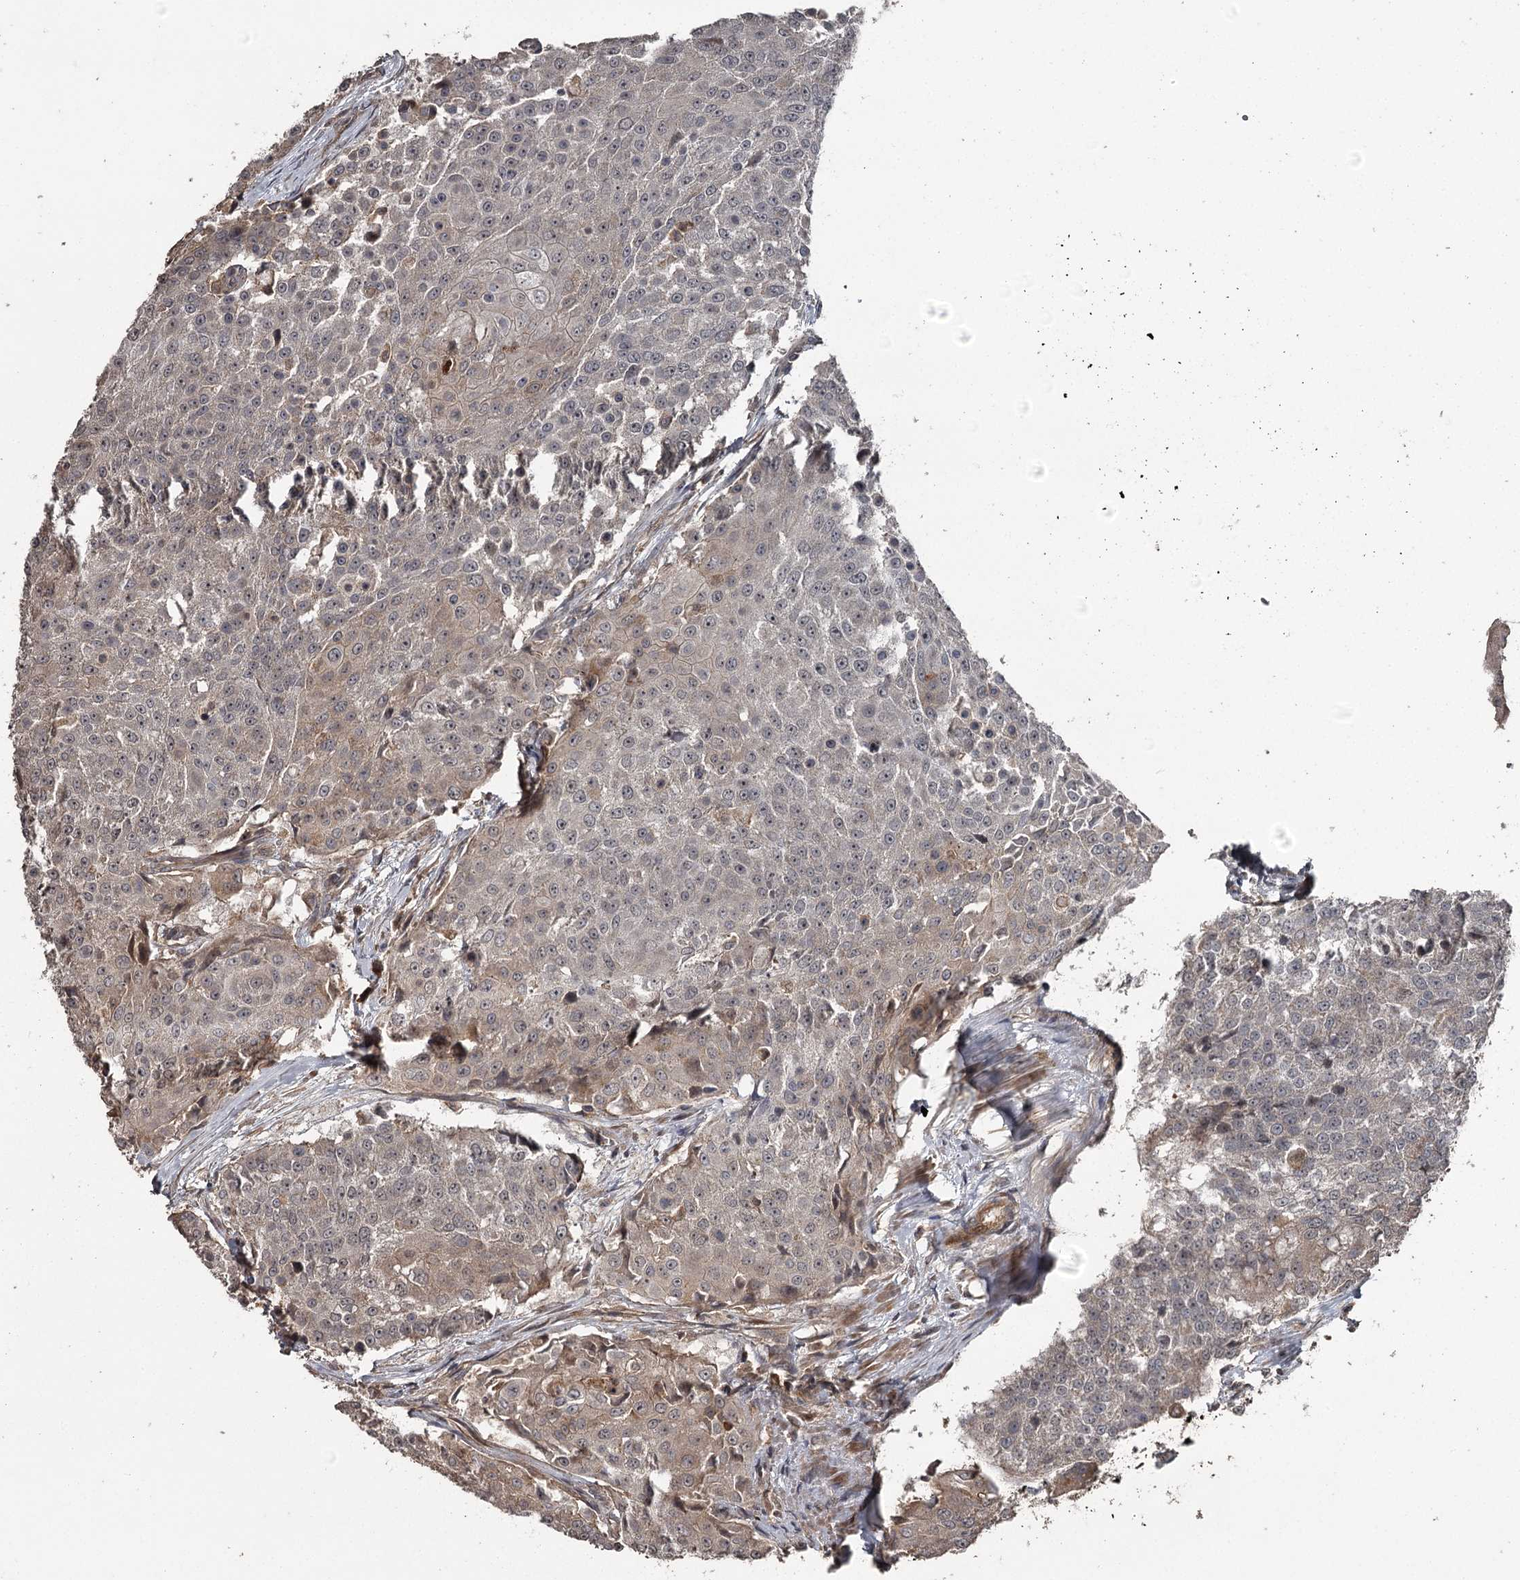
{"staining": {"intensity": "moderate", "quantity": "<25%", "location": "cytoplasmic/membranous"}, "tissue": "urothelial cancer", "cell_type": "Tumor cells", "image_type": "cancer", "snomed": [{"axis": "morphology", "description": "Urothelial carcinoma, High grade"}, {"axis": "topography", "description": "Urinary bladder"}], "caption": "Immunohistochemistry photomicrograph of human urothelial cancer stained for a protein (brown), which reveals low levels of moderate cytoplasmic/membranous staining in about <25% of tumor cells.", "gene": "RAB21", "patient": {"sex": "female", "age": 63}}